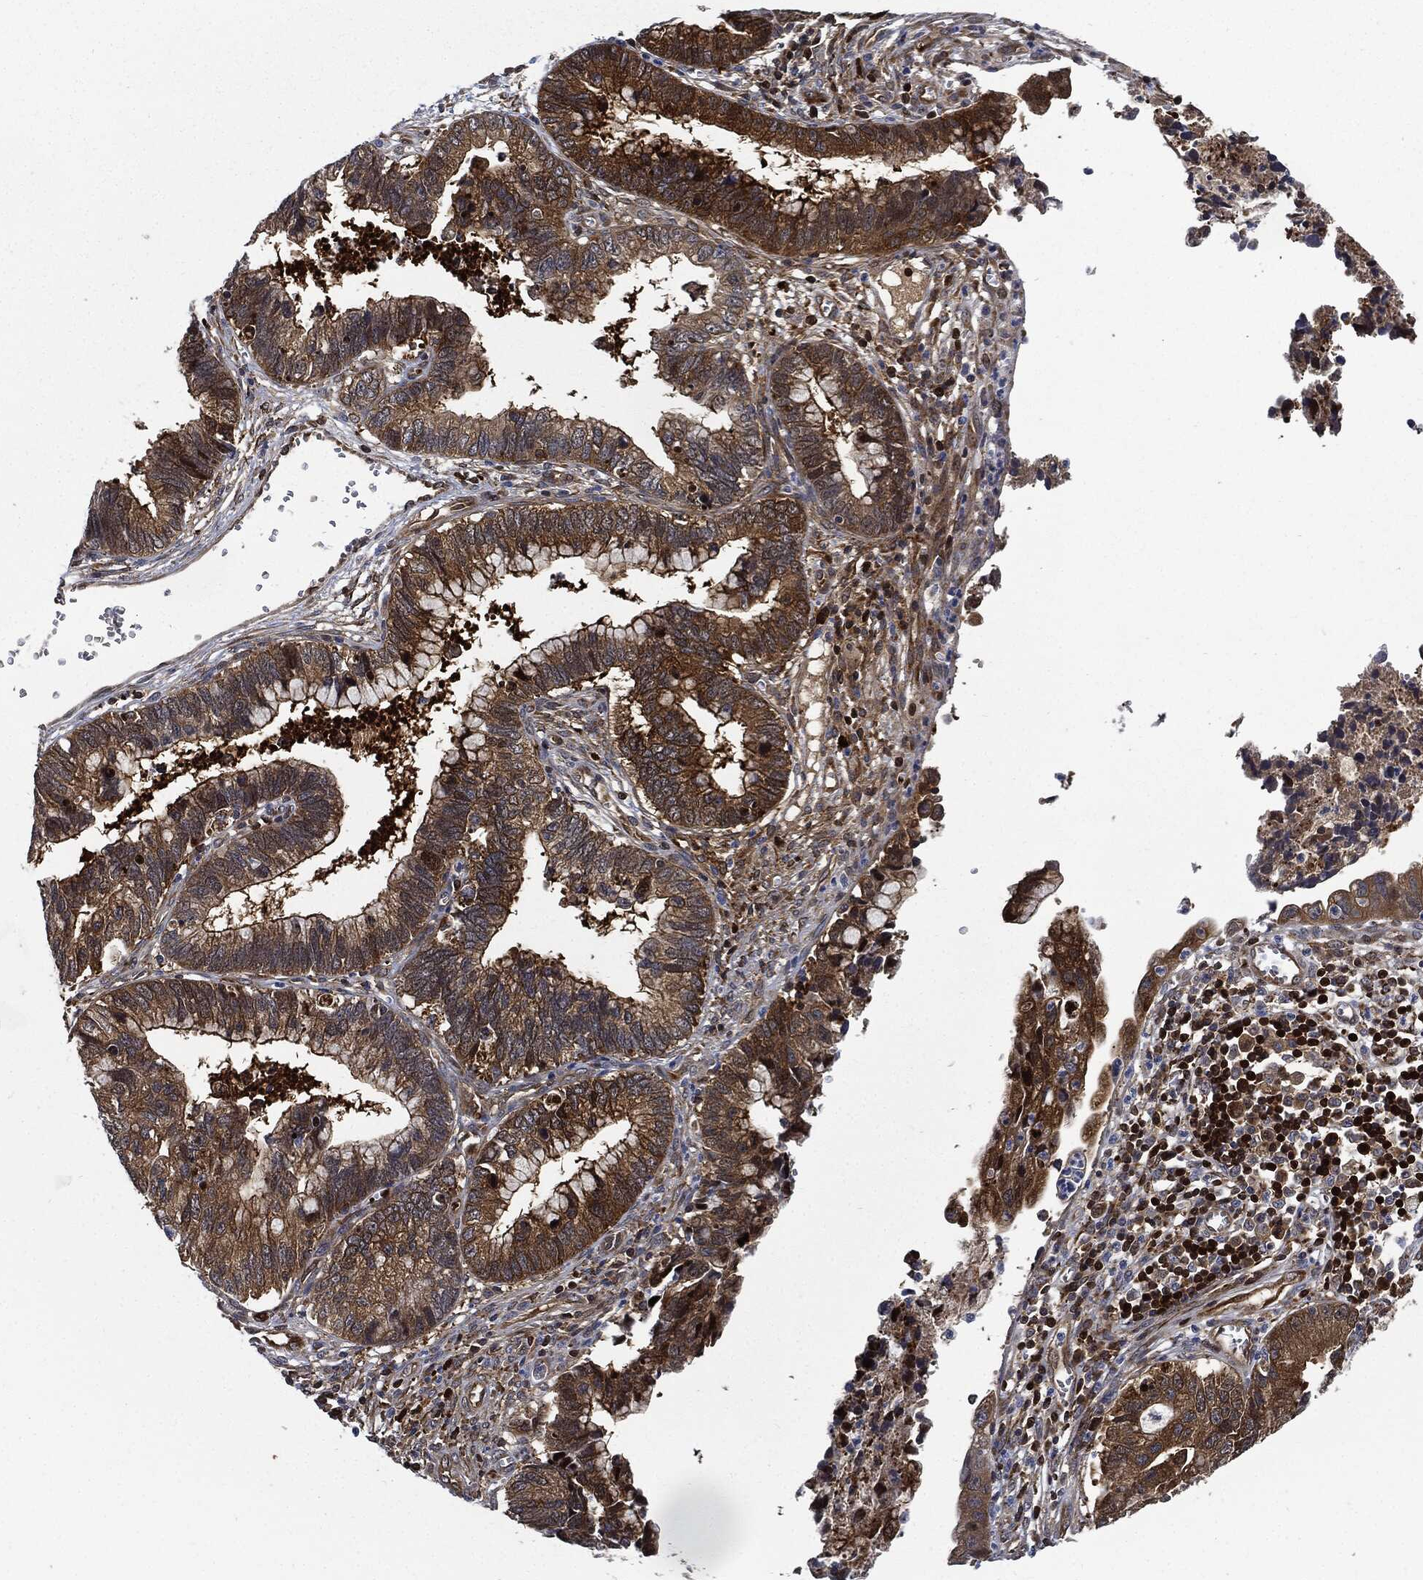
{"staining": {"intensity": "moderate", "quantity": "25%-75%", "location": "cytoplasmic/membranous"}, "tissue": "cervical cancer", "cell_type": "Tumor cells", "image_type": "cancer", "snomed": [{"axis": "morphology", "description": "Adenocarcinoma, NOS"}, {"axis": "topography", "description": "Cervix"}], "caption": "Tumor cells demonstrate medium levels of moderate cytoplasmic/membranous expression in approximately 25%-75% of cells in human cervical cancer.", "gene": "PRDX2", "patient": {"sex": "female", "age": 44}}